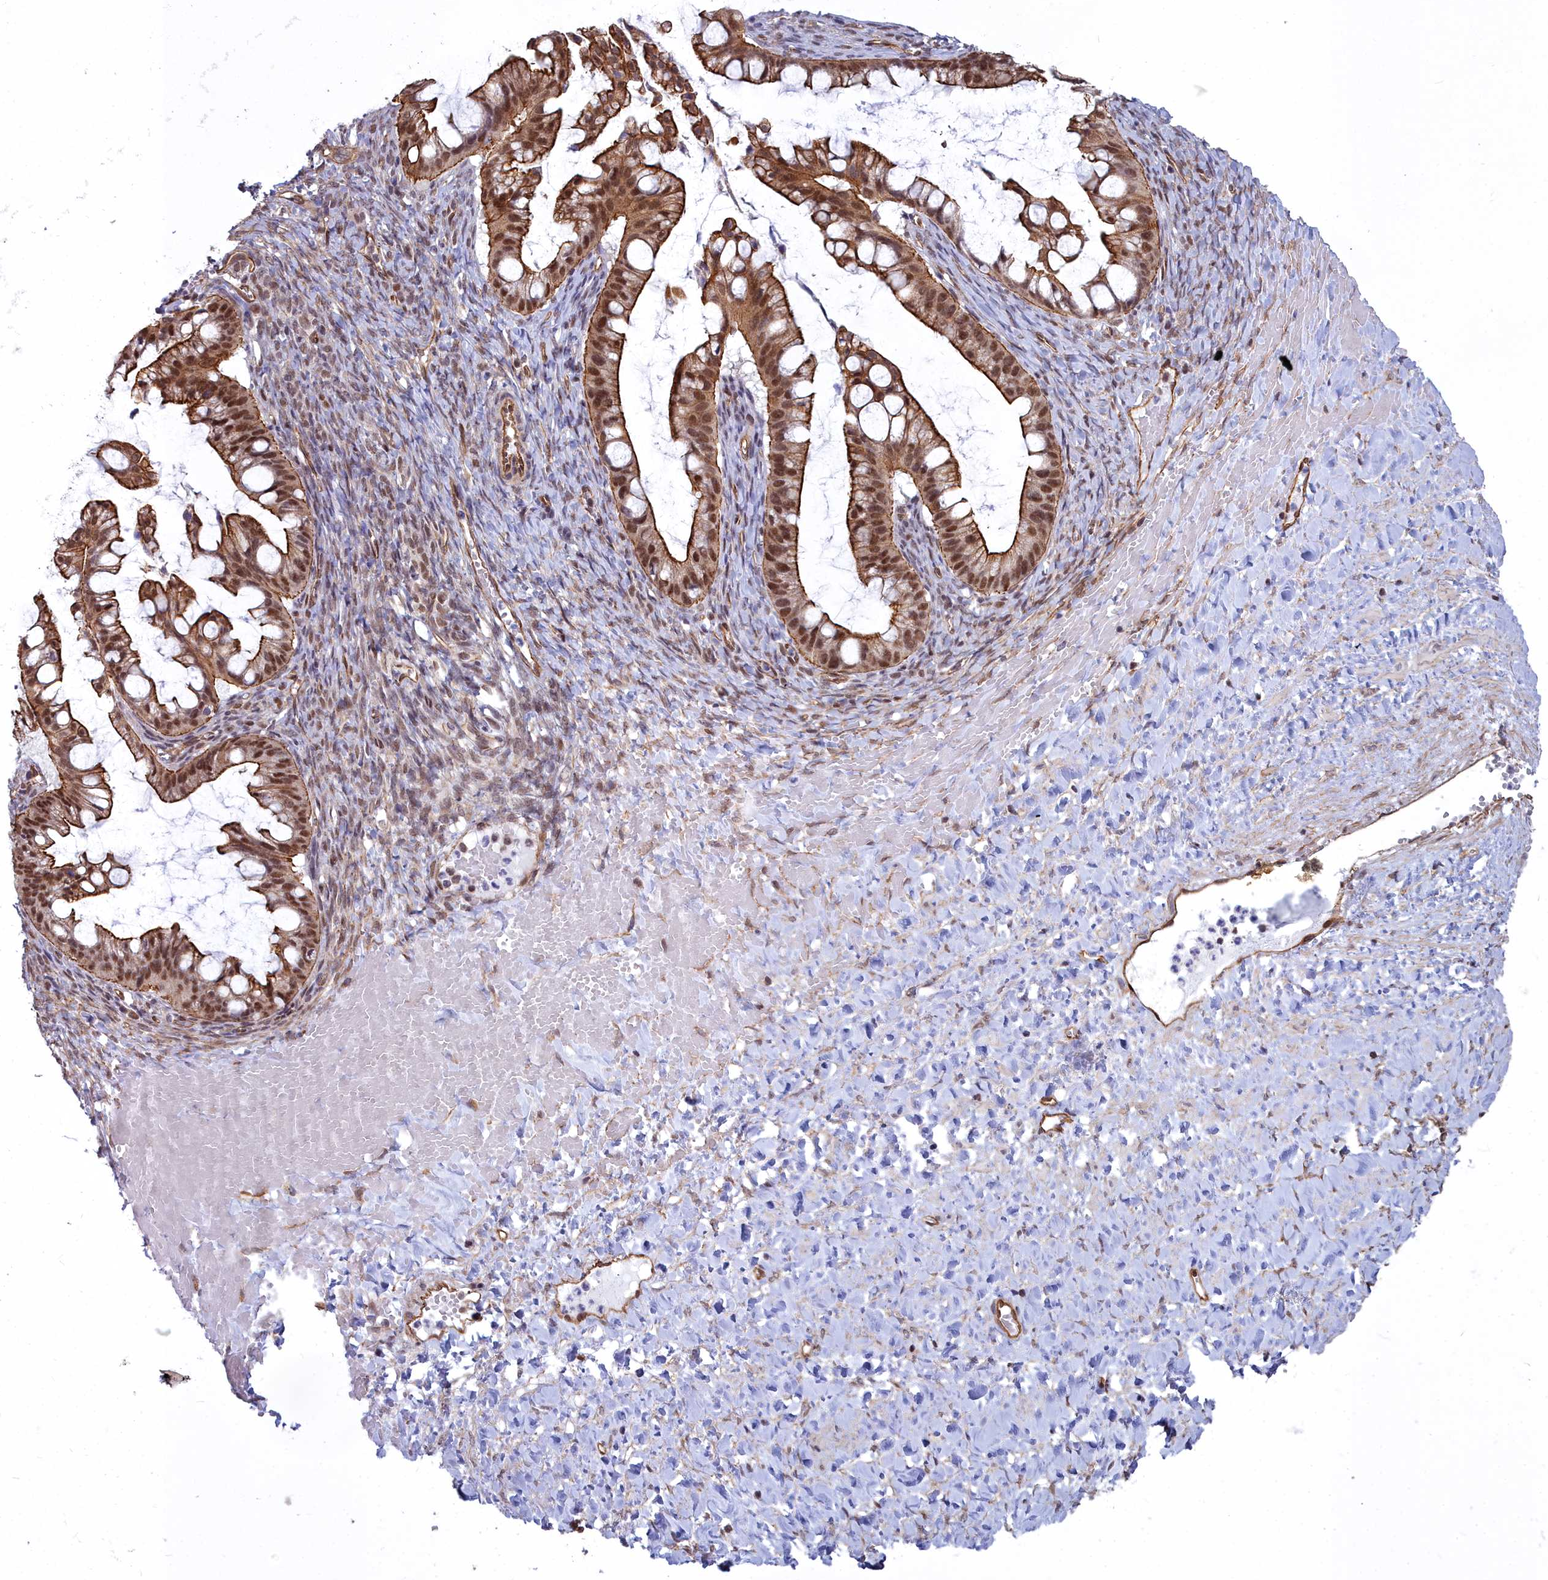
{"staining": {"intensity": "strong", "quantity": ">75%", "location": "cytoplasmic/membranous,nuclear"}, "tissue": "ovarian cancer", "cell_type": "Tumor cells", "image_type": "cancer", "snomed": [{"axis": "morphology", "description": "Cystadenocarcinoma, mucinous, NOS"}, {"axis": "topography", "description": "Ovary"}], "caption": "Ovarian mucinous cystadenocarcinoma was stained to show a protein in brown. There is high levels of strong cytoplasmic/membranous and nuclear staining in about >75% of tumor cells. (DAB = brown stain, brightfield microscopy at high magnification).", "gene": "YJU2", "patient": {"sex": "female", "age": 73}}